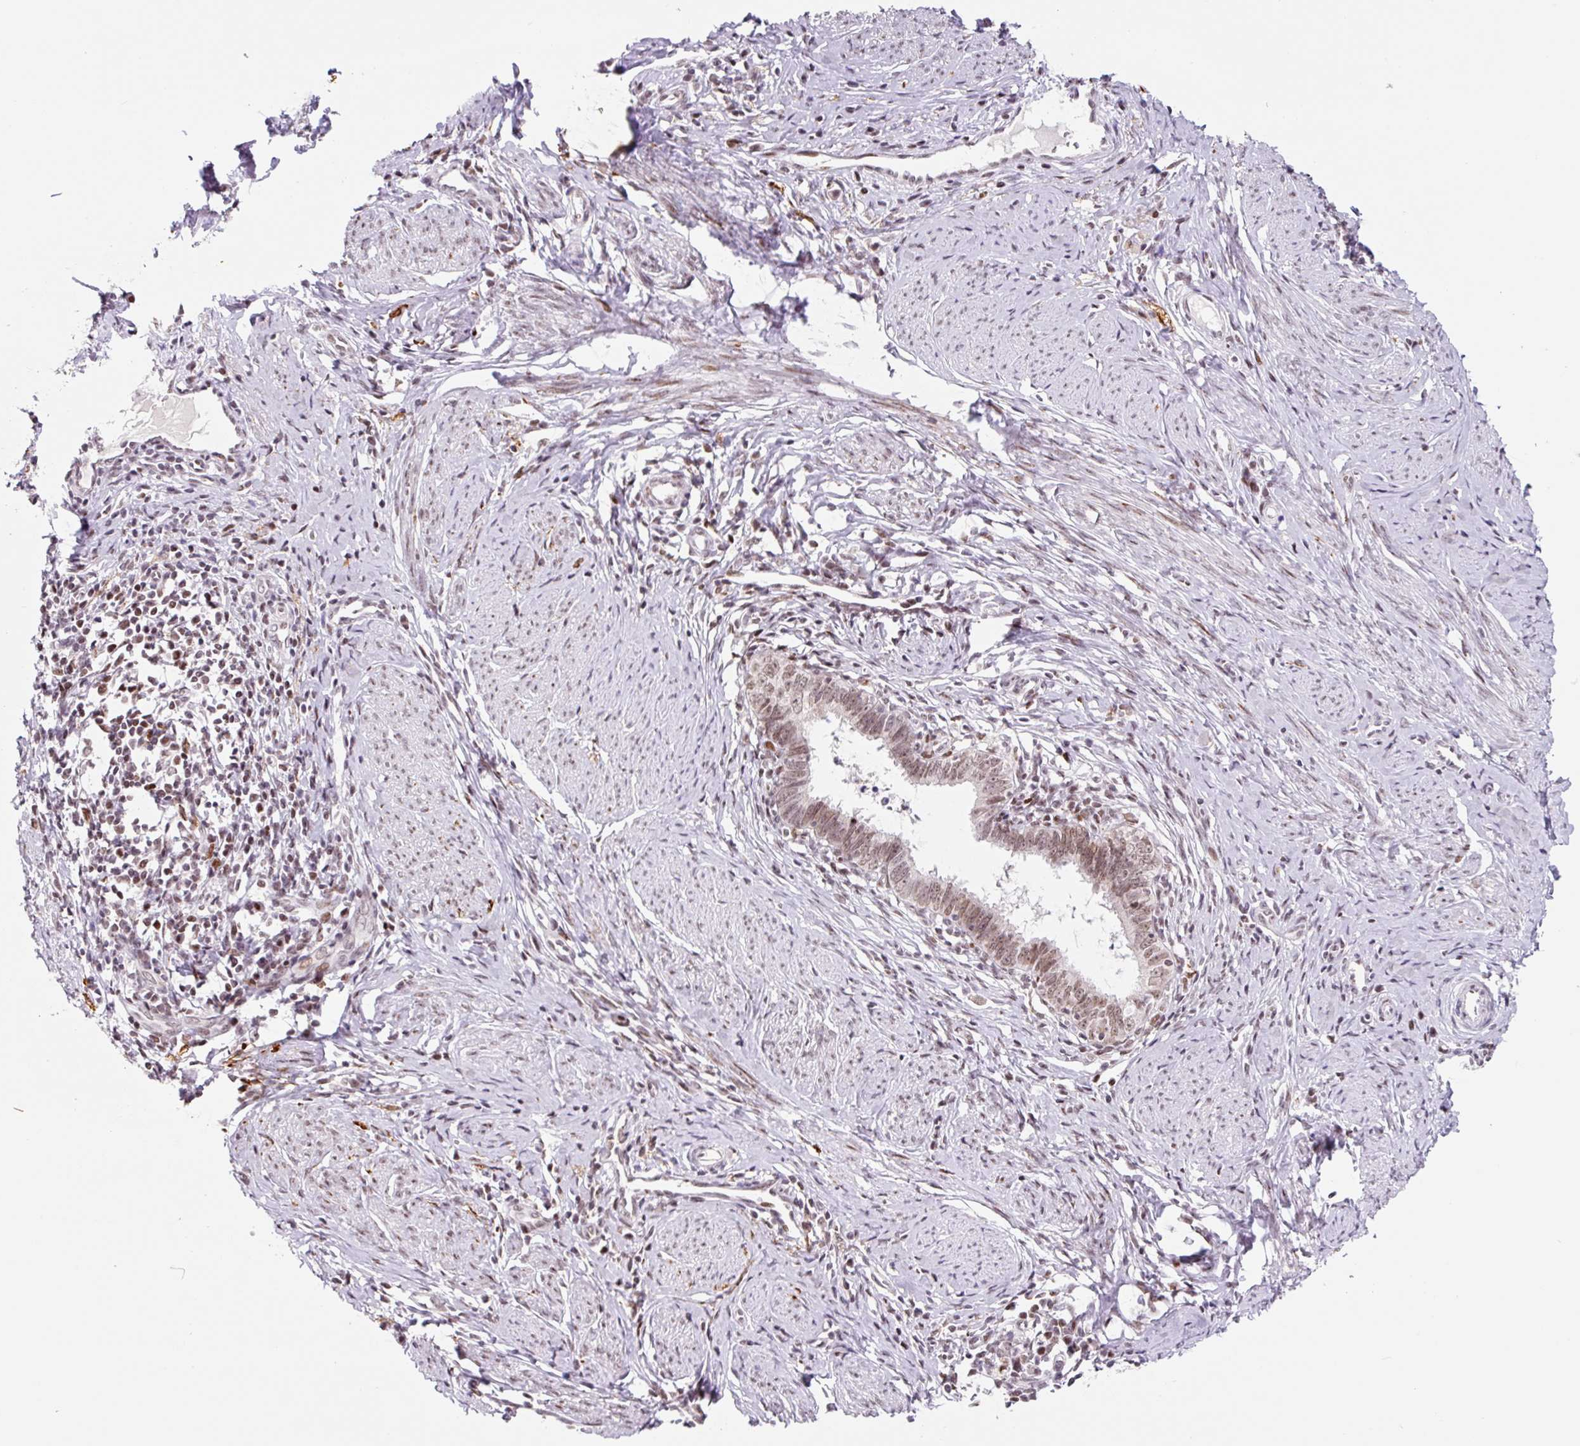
{"staining": {"intensity": "moderate", "quantity": ">75%", "location": "nuclear"}, "tissue": "cervical cancer", "cell_type": "Tumor cells", "image_type": "cancer", "snomed": [{"axis": "morphology", "description": "Adenocarcinoma, NOS"}, {"axis": "topography", "description": "Cervix"}], "caption": "Cervical cancer stained with immunohistochemistry displays moderate nuclear expression in approximately >75% of tumor cells. The staining was performed using DAB to visualize the protein expression in brown, while the nuclei were stained in blue with hematoxylin (Magnification: 20x).", "gene": "CCNL2", "patient": {"sex": "female", "age": 36}}